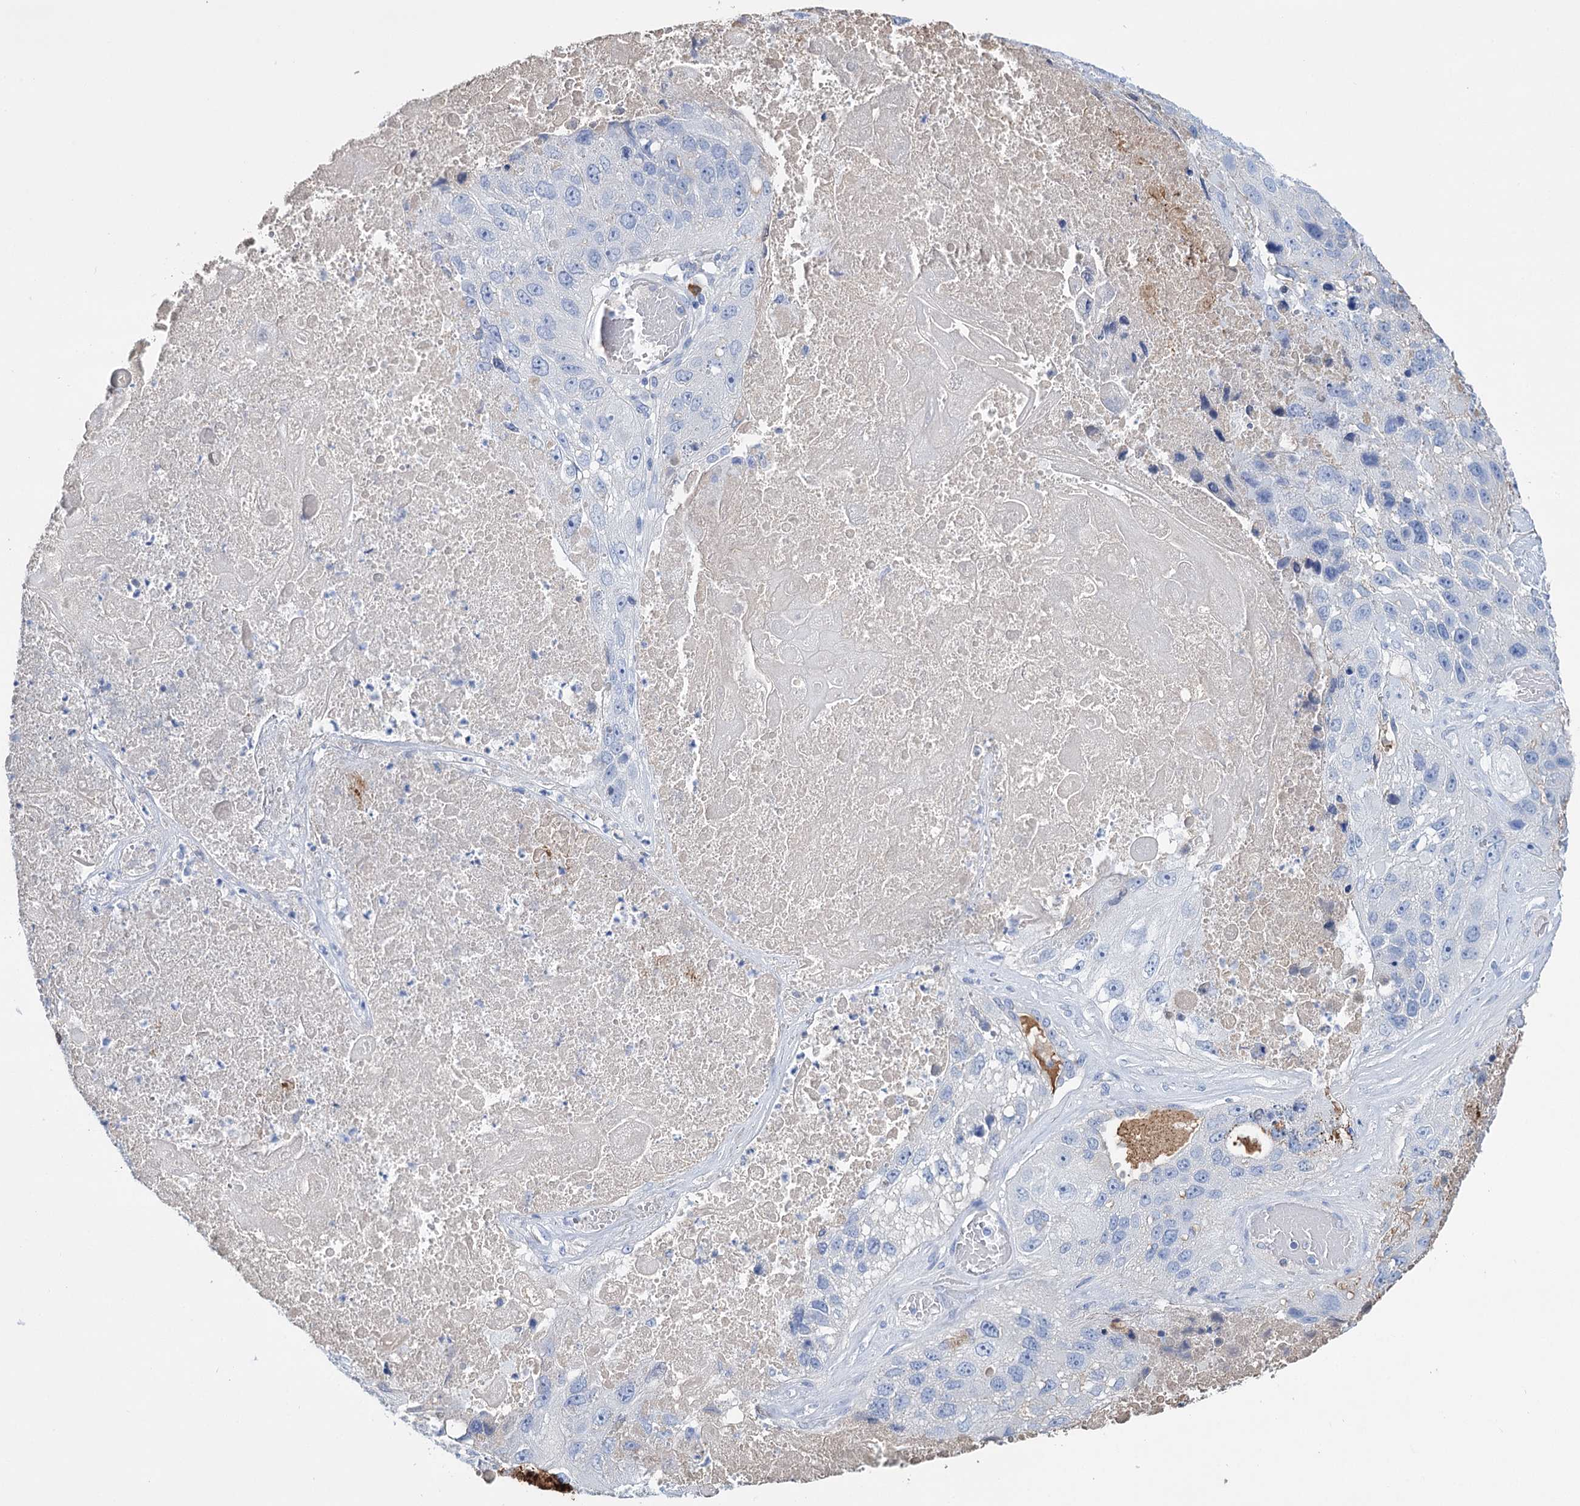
{"staining": {"intensity": "negative", "quantity": "none", "location": "none"}, "tissue": "lung cancer", "cell_type": "Tumor cells", "image_type": "cancer", "snomed": [{"axis": "morphology", "description": "Squamous cell carcinoma, NOS"}, {"axis": "topography", "description": "Lung"}], "caption": "A high-resolution photomicrograph shows immunohistochemistry (IHC) staining of lung cancer, which reveals no significant staining in tumor cells. The staining was performed using DAB (3,3'-diaminobenzidine) to visualize the protein expression in brown, while the nuclei were stained in blue with hematoxylin (Magnification: 20x).", "gene": "FBXW12", "patient": {"sex": "male", "age": 61}}